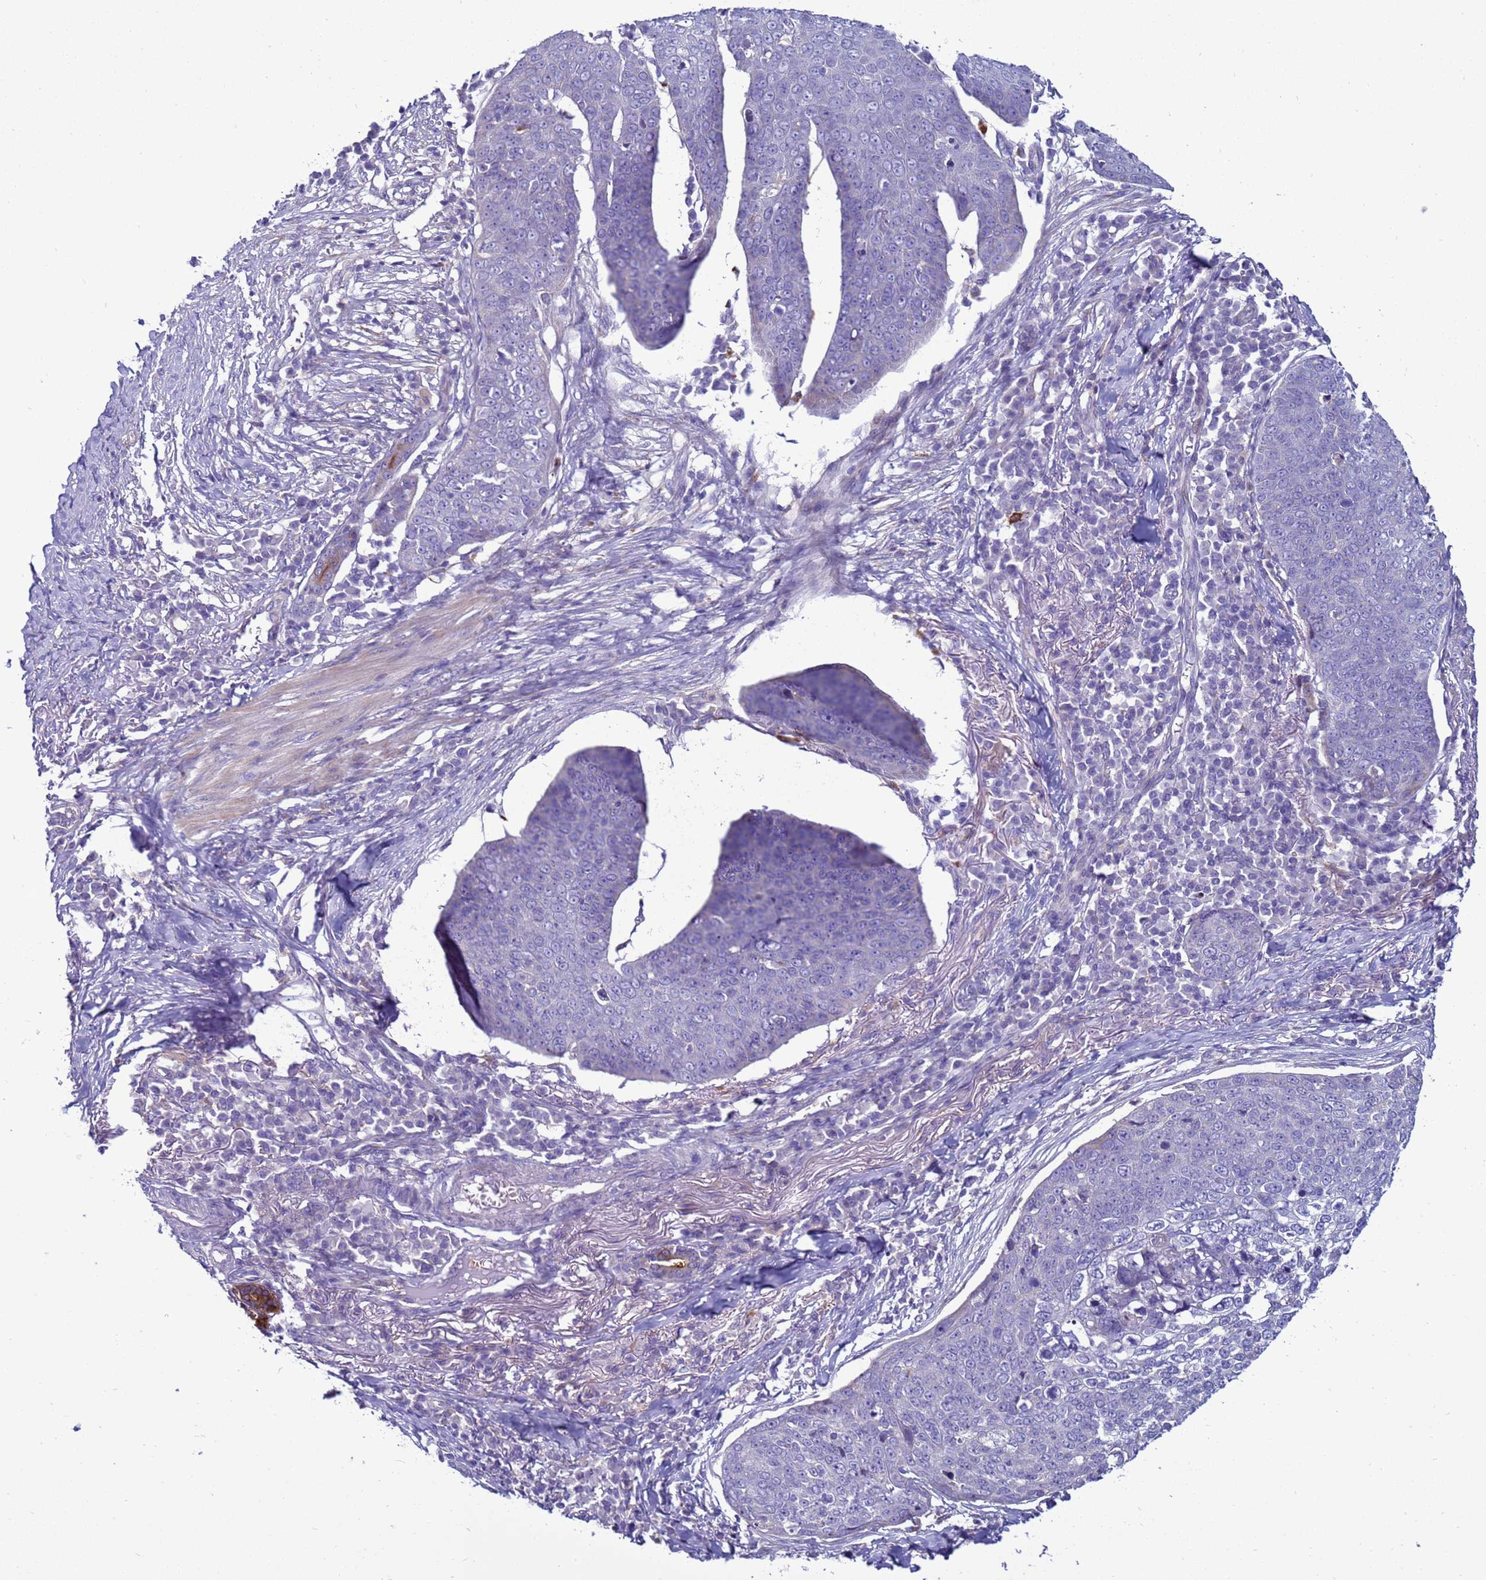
{"staining": {"intensity": "negative", "quantity": "none", "location": "none"}, "tissue": "skin cancer", "cell_type": "Tumor cells", "image_type": "cancer", "snomed": [{"axis": "morphology", "description": "Squamous cell carcinoma, NOS"}, {"axis": "topography", "description": "Skin"}], "caption": "This is a micrograph of immunohistochemistry staining of skin squamous cell carcinoma, which shows no positivity in tumor cells.", "gene": "NAT2", "patient": {"sex": "male", "age": 71}}